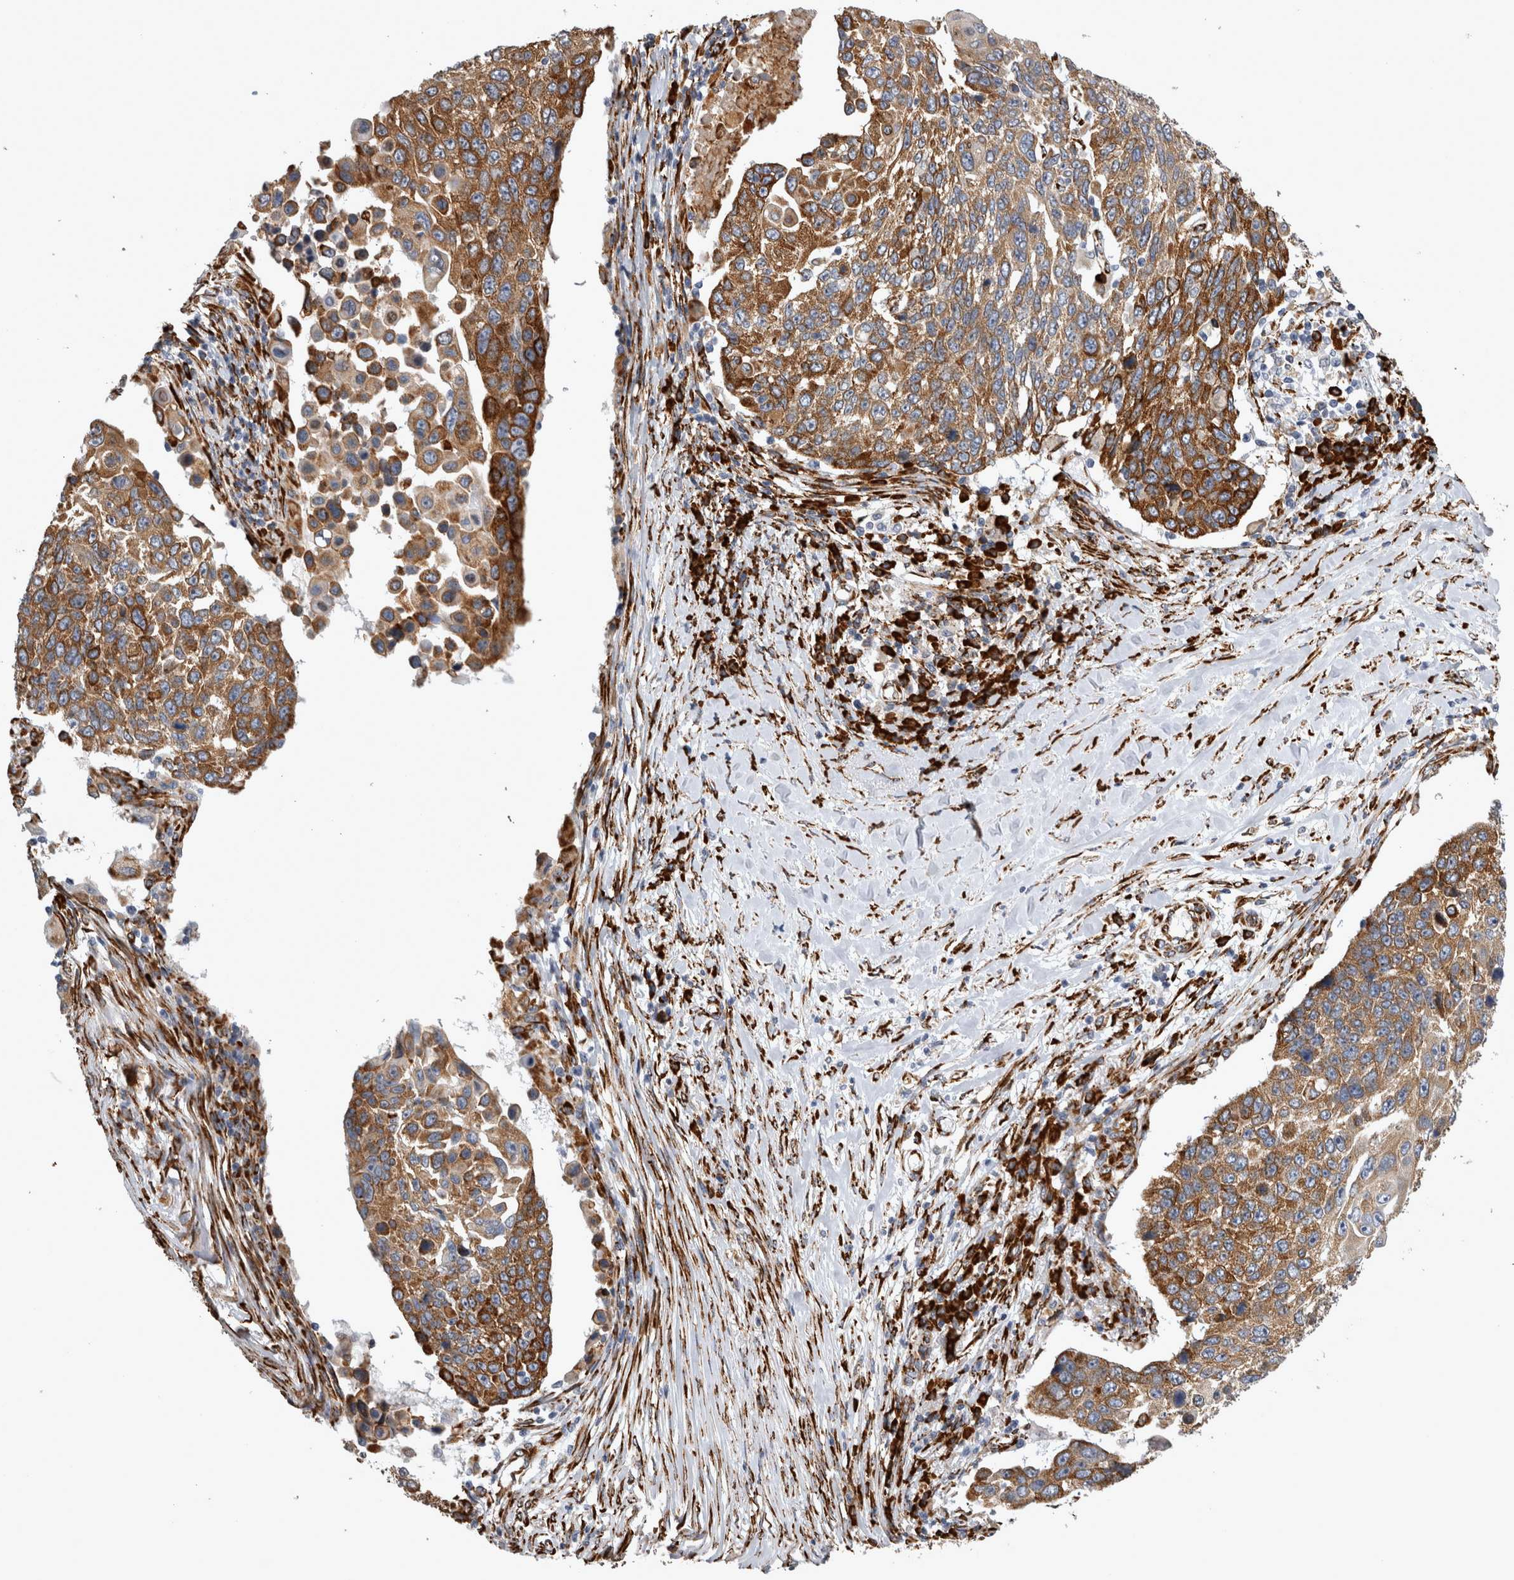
{"staining": {"intensity": "moderate", "quantity": ">75%", "location": "cytoplasmic/membranous"}, "tissue": "lung cancer", "cell_type": "Tumor cells", "image_type": "cancer", "snomed": [{"axis": "morphology", "description": "Squamous cell carcinoma, NOS"}, {"axis": "topography", "description": "Lung"}], "caption": "Moderate cytoplasmic/membranous positivity for a protein is identified in about >75% of tumor cells of squamous cell carcinoma (lung) using immunohistochemistry (IHC).", "gene": "FHIP2B", "patient": {"sex": "male", "age": 66}}